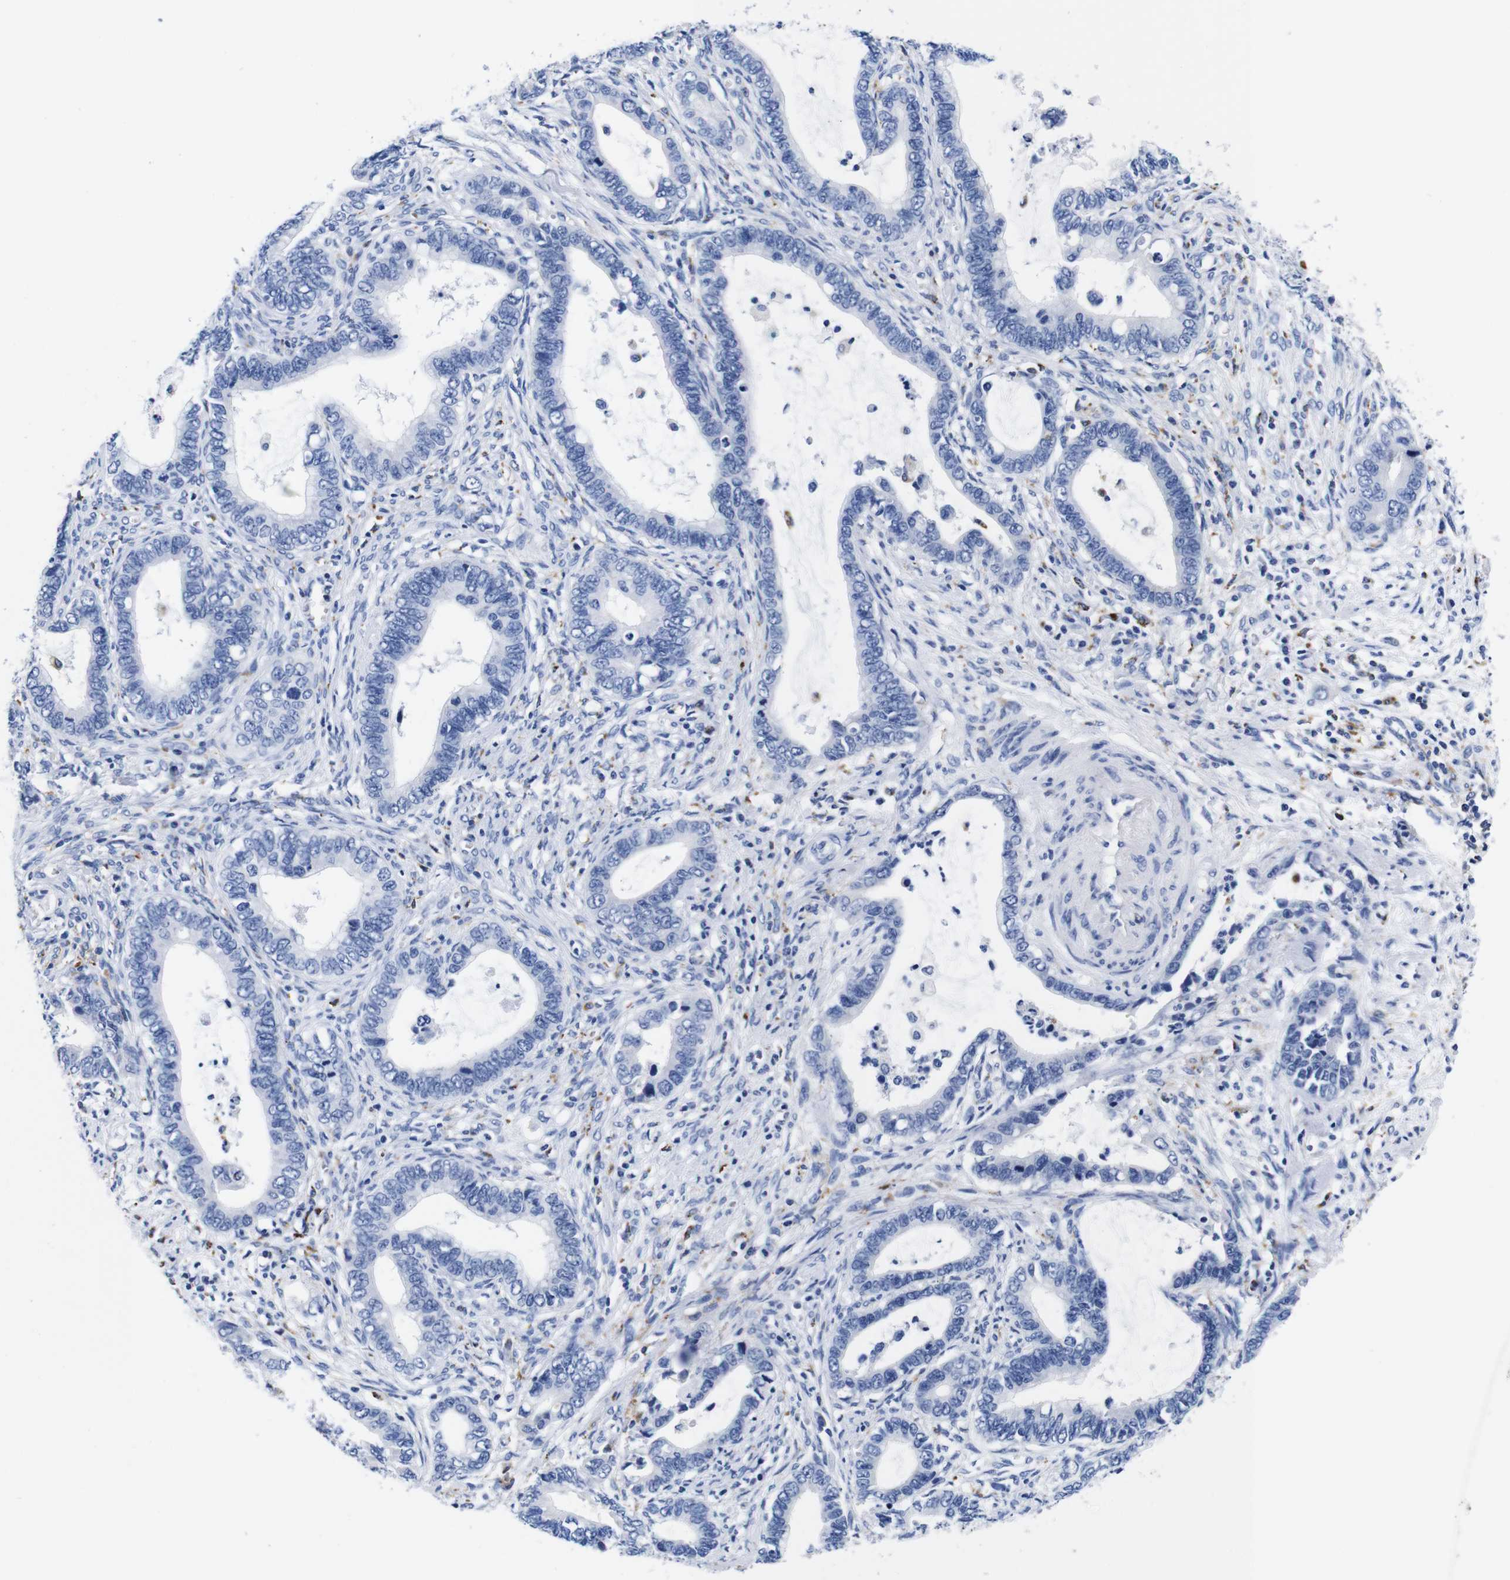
{"staining": {"intensity": "negative", "quantity": "none", "location": "none"}, "tissue": "cervical cancer", "cell_type": "Tumor cells", "image_type": "cancer", "snomed": [{"axis": "morphology", "description": "Adenocarcinoma, NOS"}, {"axis": "topography", "description": "Cervix"}], "caption": "Photomicrograph shows no significant protein expression in tumor cells of cervical cancer (adenocarcinoma).", "gene": "HLA-DMB", "patient": {"sex": "female", "age": 44}}